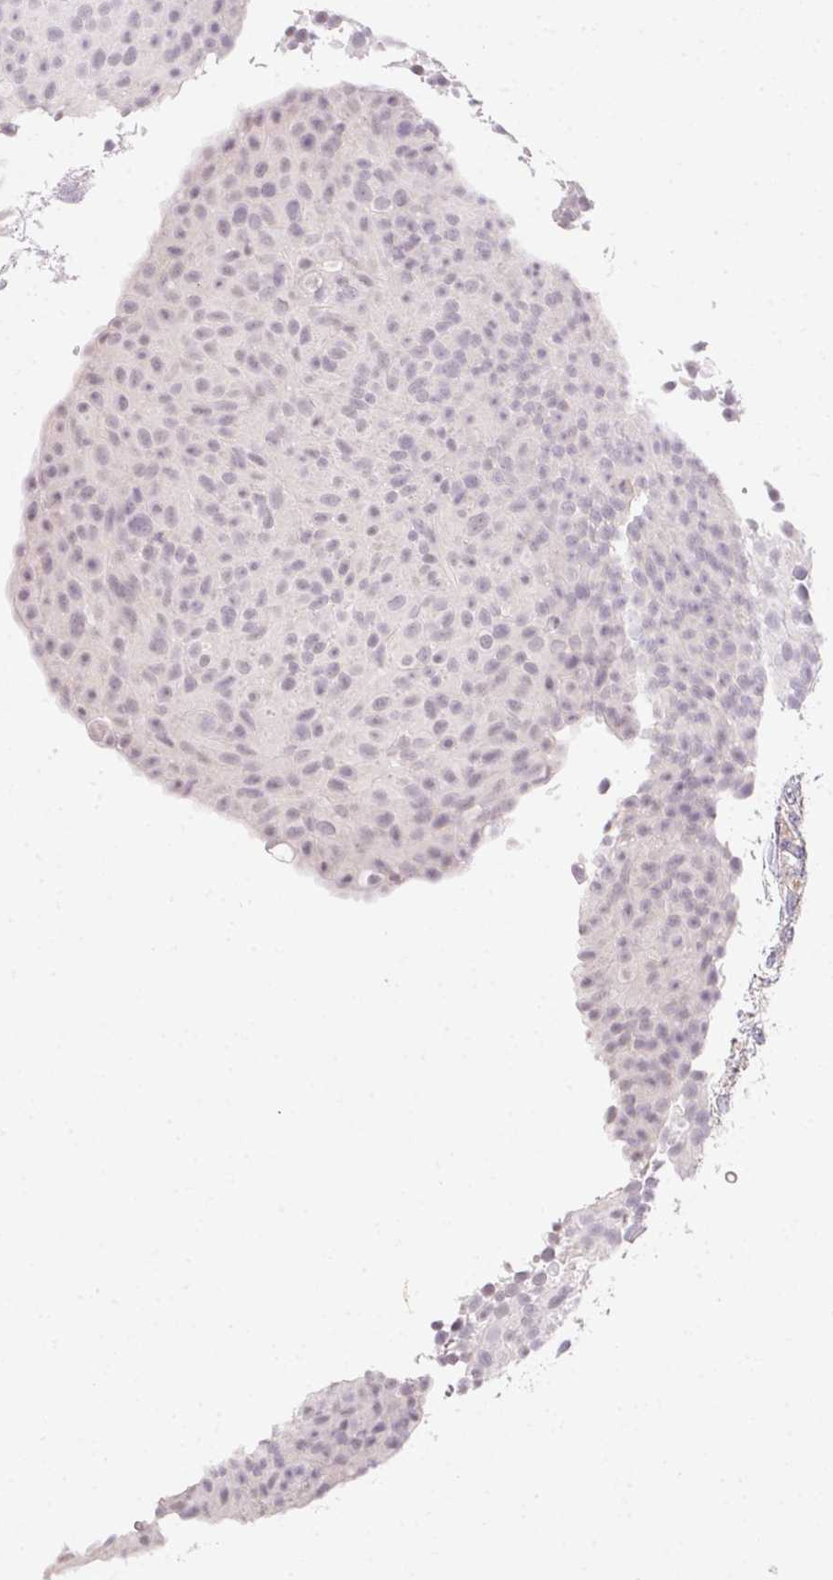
{"staining": {"intensity": "negative", "quantity": "none", "location": "none"}, "tissue": "urothelial cancer", "cell_type": "Tumor cells", "image_type": "cancer", "snomed": [{"axis": "morphology", "description": "Urothelial carcinoma, Low grade"}, {"axis": "topography", "description": "Urinary bladder"}], "caption": "The photomicrograph demonstrates no significant positivity in tumor cells of urothelial cancer. (Brightfield microscopy of DAB (3,3'-diaminobenzidine) immunohistochemistry (IHC) at high magnification).", "gene": "SLC6A18", "patient": {"sex": "male", "age": 78}}